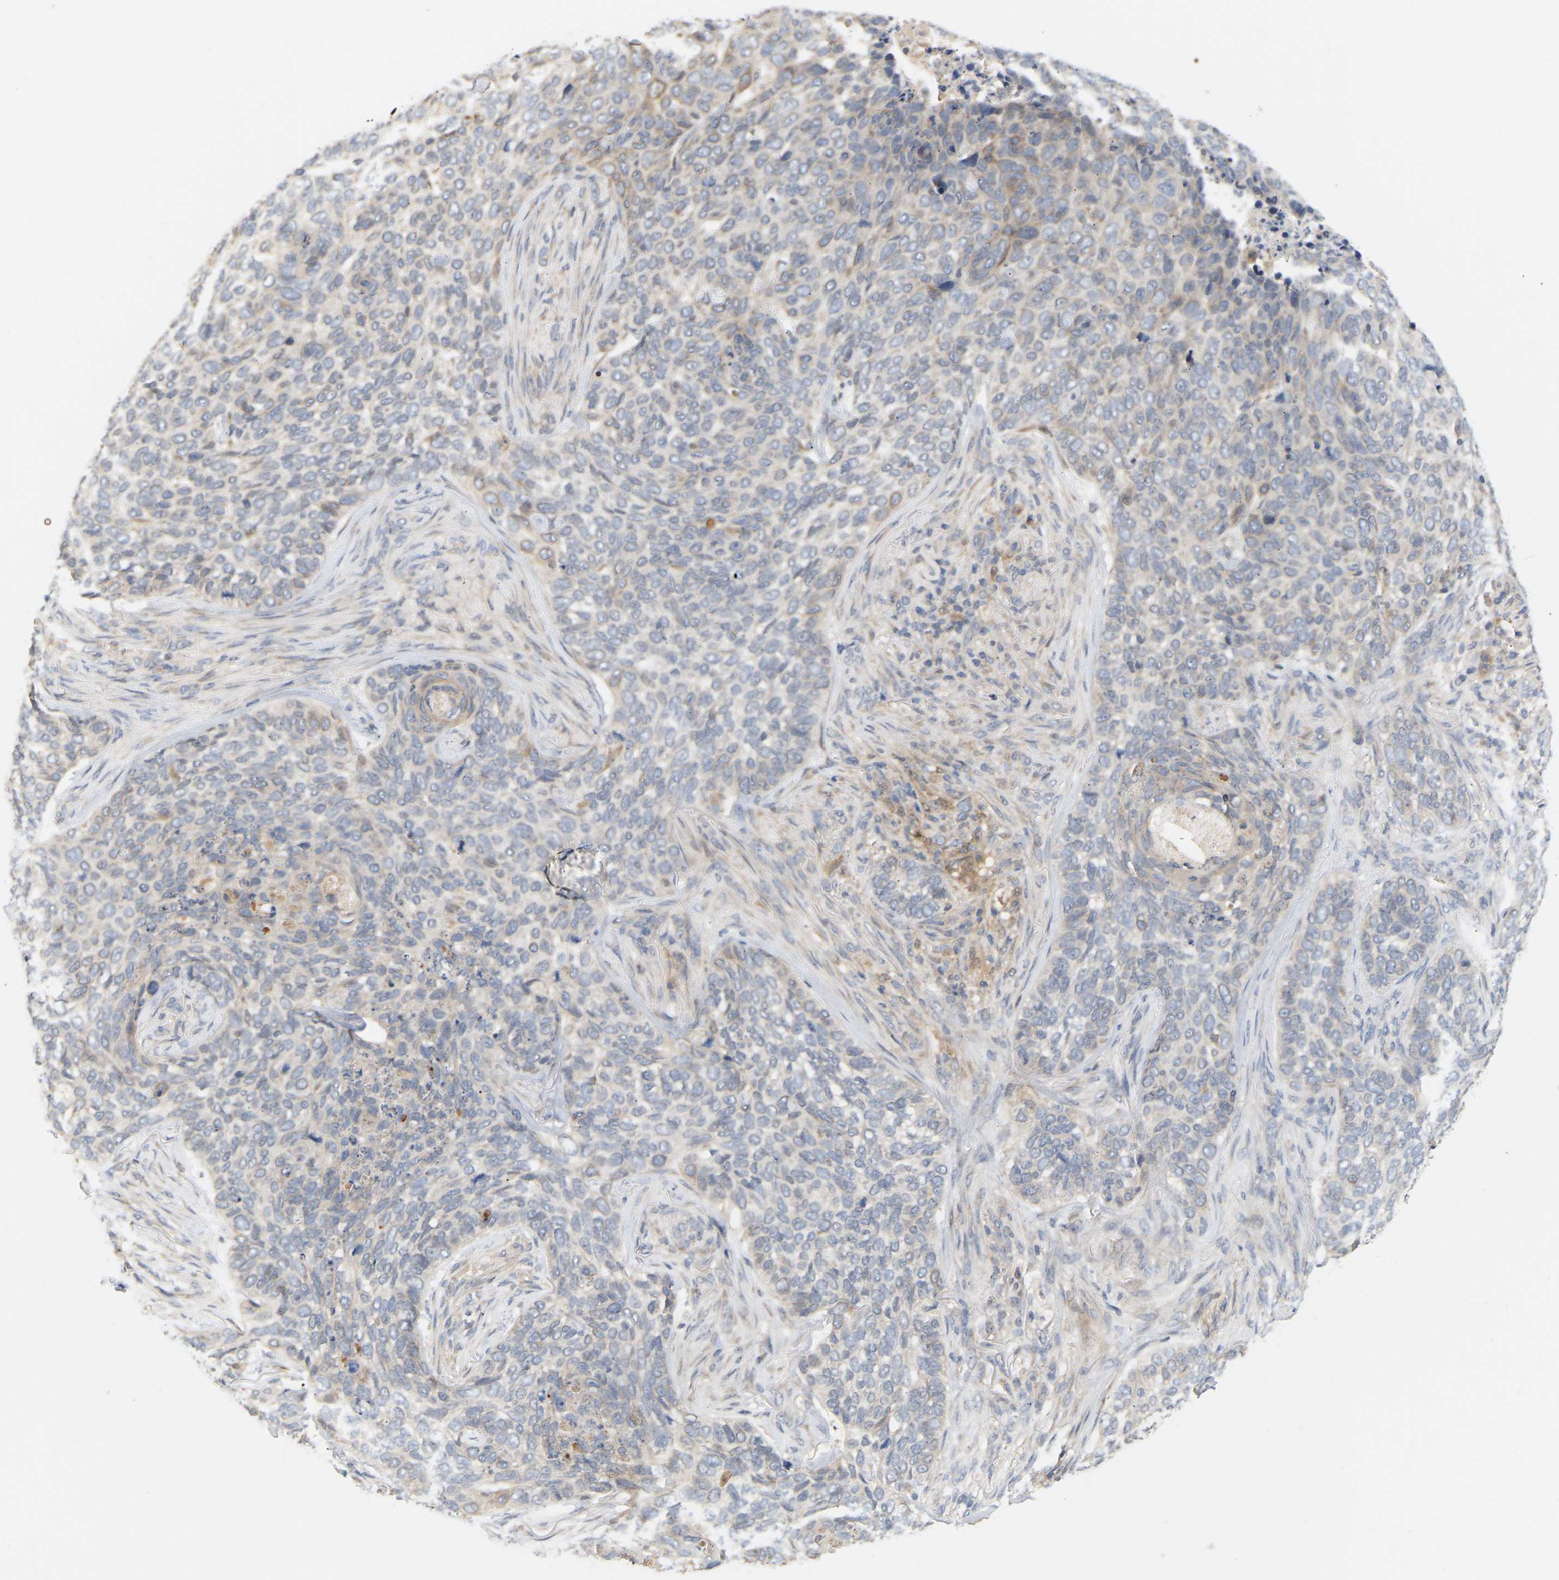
{"staining": {"intensity": "weak", "quantity": "<25%", "location": "cytoplasmic/membranous"}, "tissue": "skin cancer", "cell_type": "Tumor cells", "image_type": "cancer", "snomed": [{"axis": "morphology", "description": "Basal cell carcinoma"}, {"axis": "topography", "description": "Skin"}], "caption": "Image shows no significant protein staining in tumor cells of skin cancer (basal cell carcinoma).", "gene": "TPMT", "patient": {"sex": "female", "age": 64}}